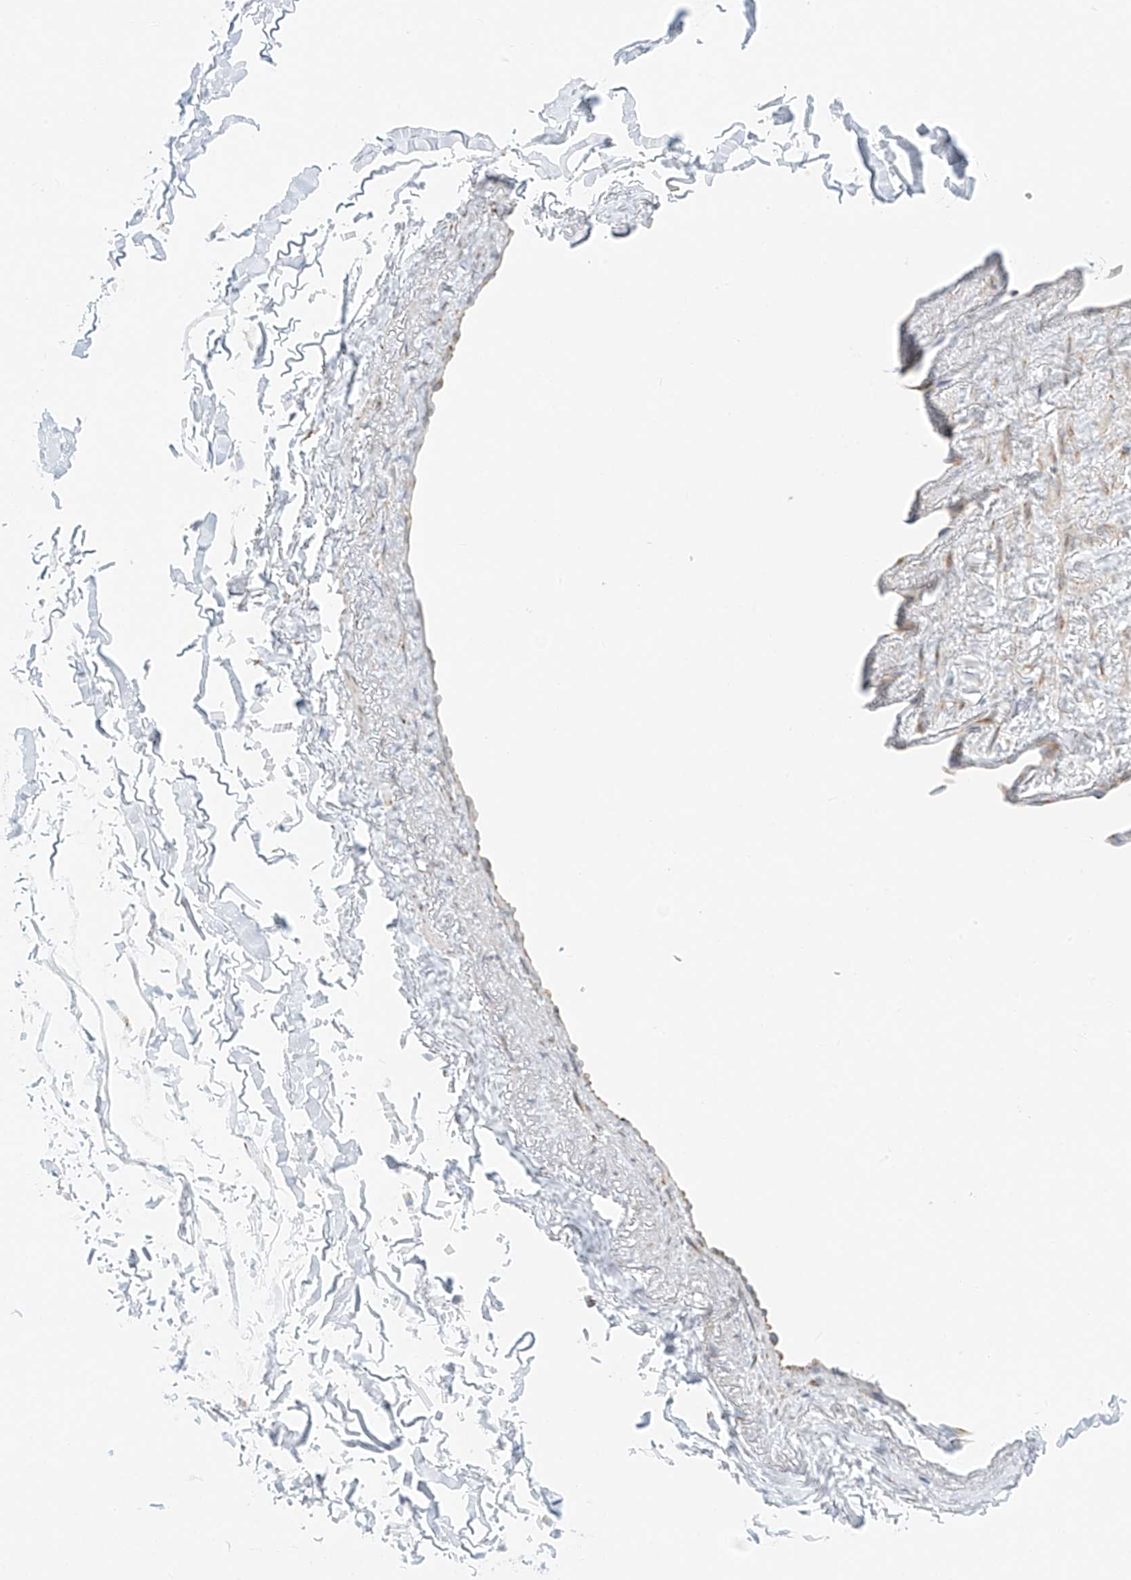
{"staining": {"intensity": "negative", "quantity": "none", "location": "none"}, "tissue": "adipose tissue", "cell_type": "Adipocytes", "image_type": "normal", "snomed": [{"axis": "morphology", "description": "Normal tissue, NOS"}, {"axis": "topography", "description": "Cartilage tissue"}, {"axis": "topography", "description": "Bronchus"}], "caption": "A histopathology image of human adipose tissue is negative for staining in adipocytes. (DAB IHC, high magnification).", "gene": "EIPR1", "patient": {"sex": "female", "age": 73}}